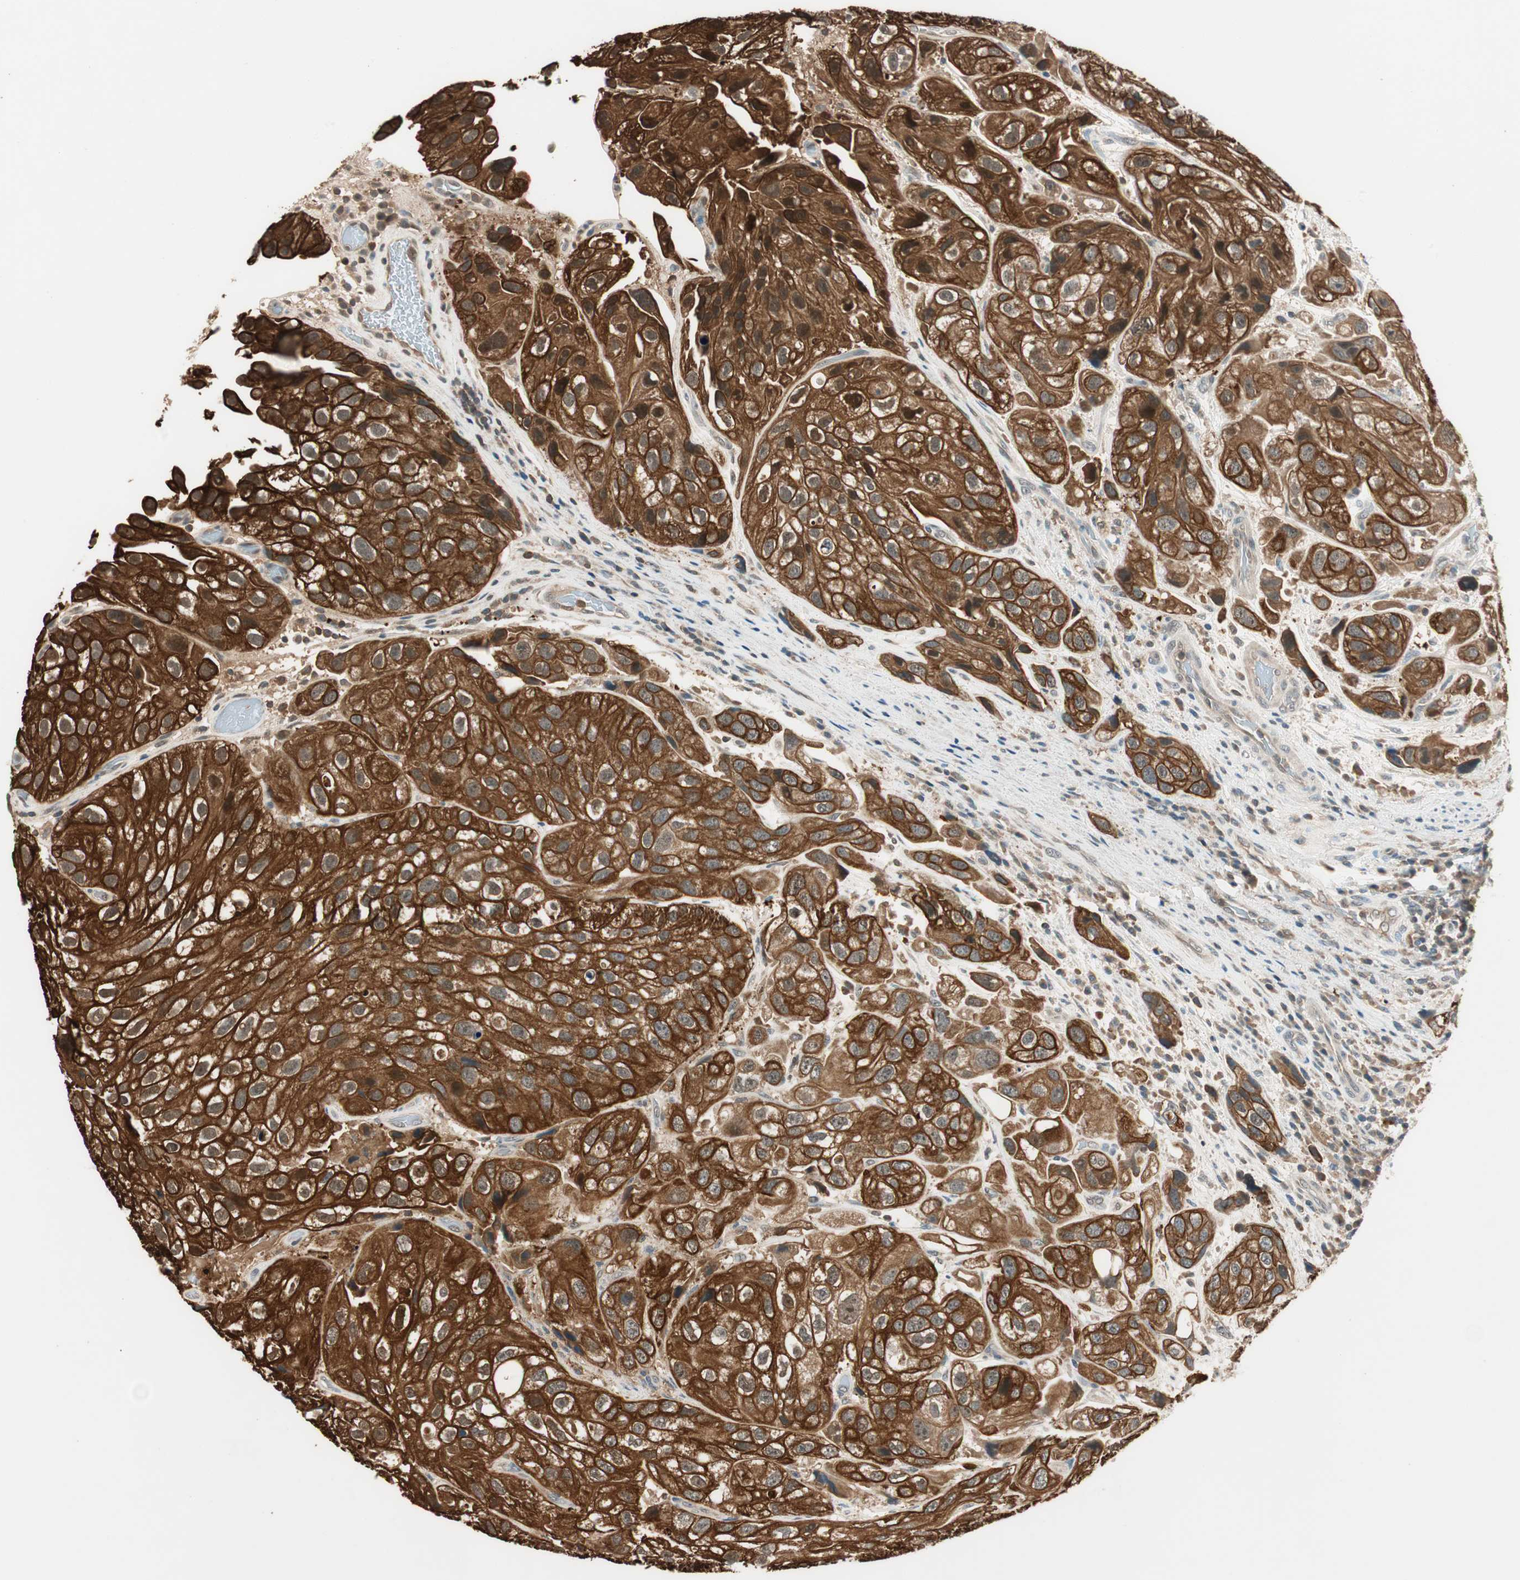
{"staining": {"intensity": "strong", "quantity": ">75%", "location": "cytoplasmic/membranous"}, "tissue": "urothelial cancer", "cell_type": "Tumor cells", "image_type": "cancer", "snomed": [{"axis": "morphology", "description": "Urothelial carcinoma, High grade"}, {"axis": "topography", "description": "Urinary bladder"}], "caption": "Urothelial carcinoma (high-grade) stained with a protein marker demonstrates strong staining in tumor cells.", "gene": "TRIM21", "patient": {"sex": "female", "age": 64}}